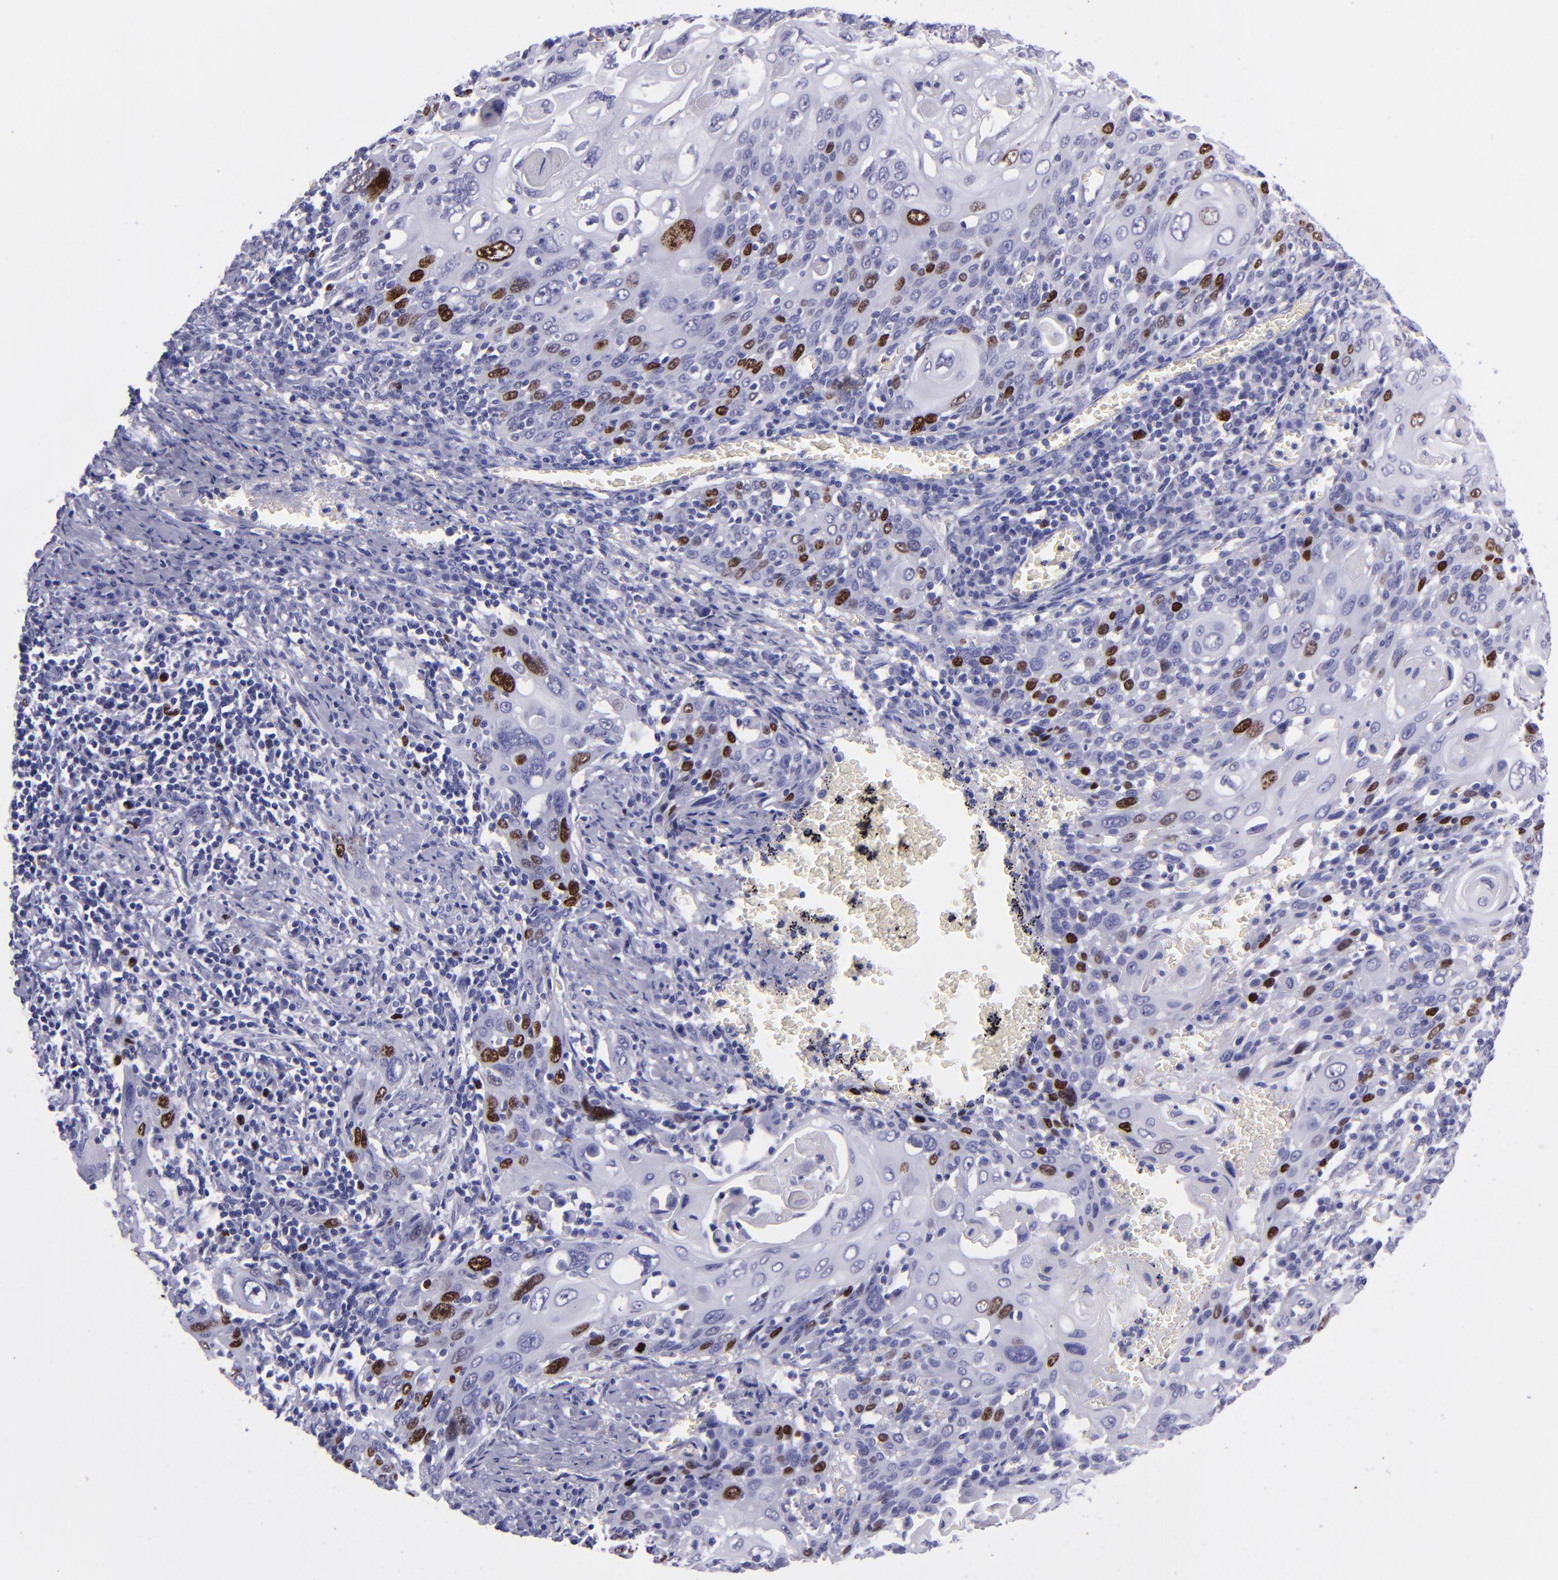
{"staining": {"intensity": "strong", "quantity": "<25%", "location": "nuclear"}, "tissue": "cervical cancer", "cell_type": "Tumor cells", "image_type": "cancer", "snomed": [{"axis": "morphology", "description": "Squamous cell carcinoma, NOS"}, {"axis": "topography", "description": "Cervix"}], "caption": "Protein expression analysis of human cervical cancer (squamous cell carcinoma) reveals strong nuclear positivity in approximately <25% of tumor cells.", "gene": "TOP2A", "patient": {"sex": "female", "age": 54}}